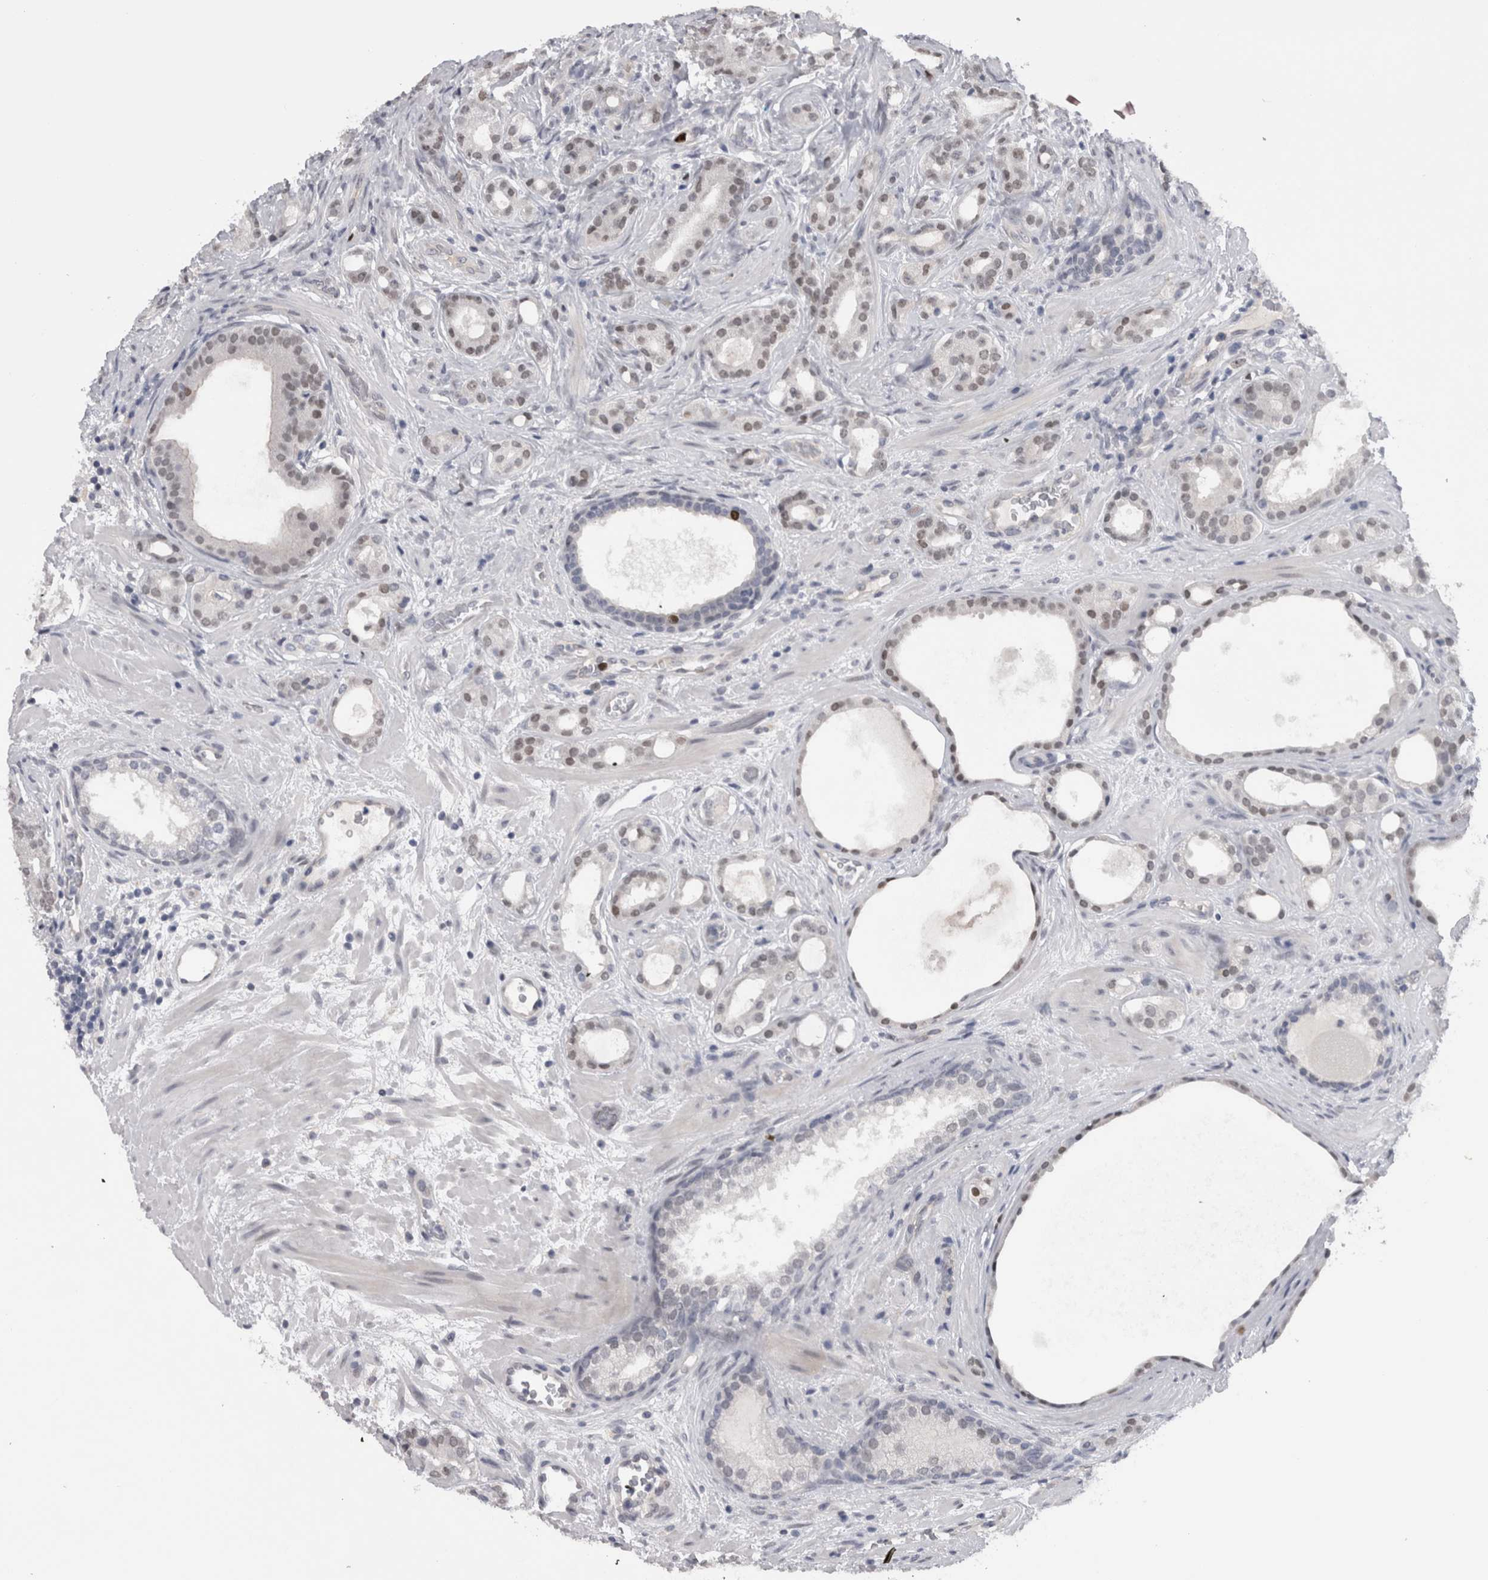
{"staining": {"intensity": "weak", "quantity": "25%-75%", "location": "nuclear"}, "tissue": "prostate cancer", "cell_type": "Tumor cells", "image_type": "cancer", "snomed": [{"axis": "morphology", "description": "Adenocarcinoma, High grade"}, {"axis": "topography", "description": "Prostate"}], "caption": "An immunohistochemistry image of neoplastic tissue is shown. Protein staining in brown highlights weak nuclear positivity in adenocarcinoma (high-grade) (prostate) within tumor cells.", "gene": "KIF18B", "patient": {"sex": "male", "age": 60}}